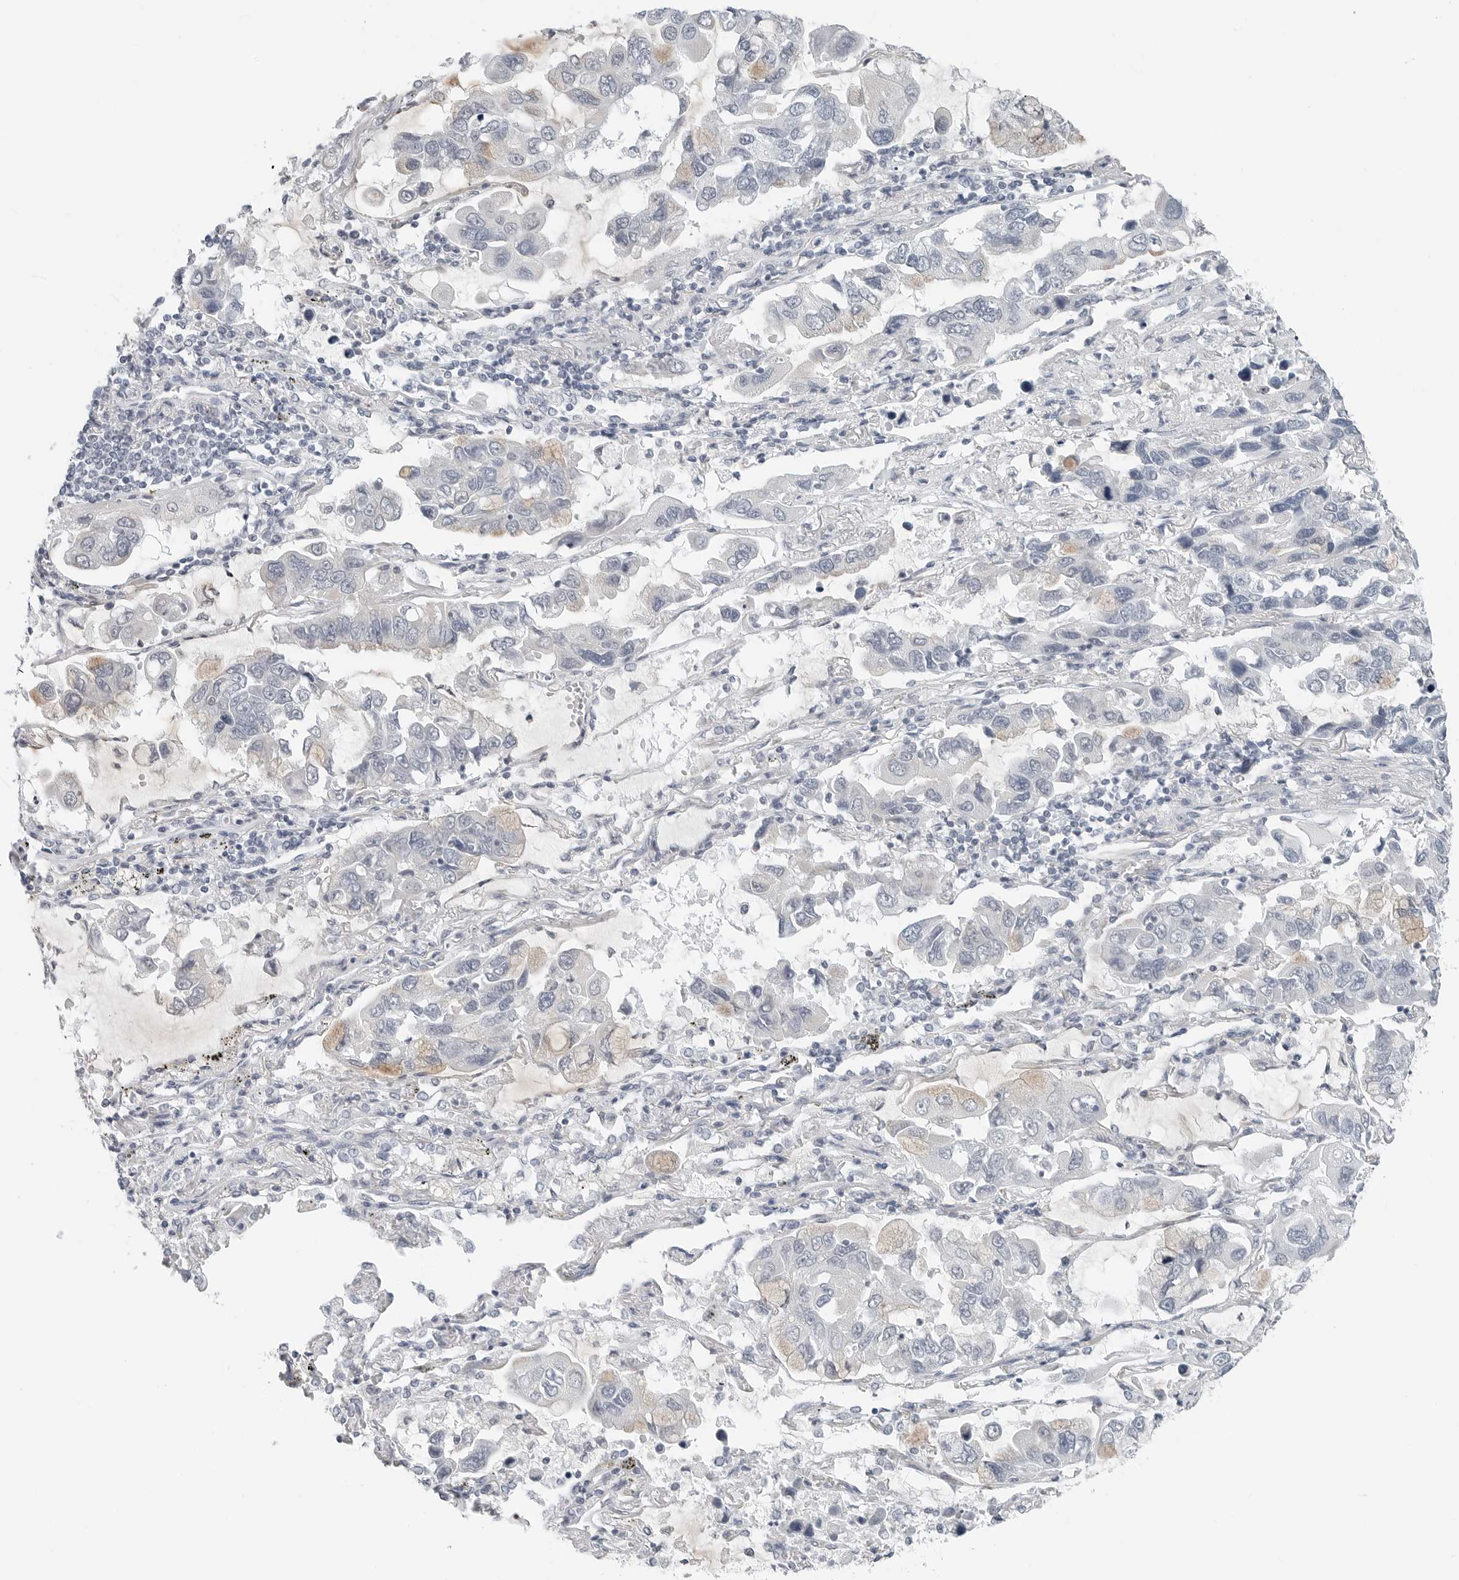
{"staining": {"intensity": "negative", "quantity": "none", "location": "none"}, "tissue": "lung cancer", "cell_type": "Tumor cells", "image_type": "cancer", "snomed": [{"axis": "morphology", "description": "Adenocarcinoma, NOS"}, {"axis": "topography", "description": "Lung"}], "caption": "An image of lung cancer stained for a protein shows no brown staining in tumor cells.", "gene": "XIRP1", "patient": {"sex": "male", "age": 64}}